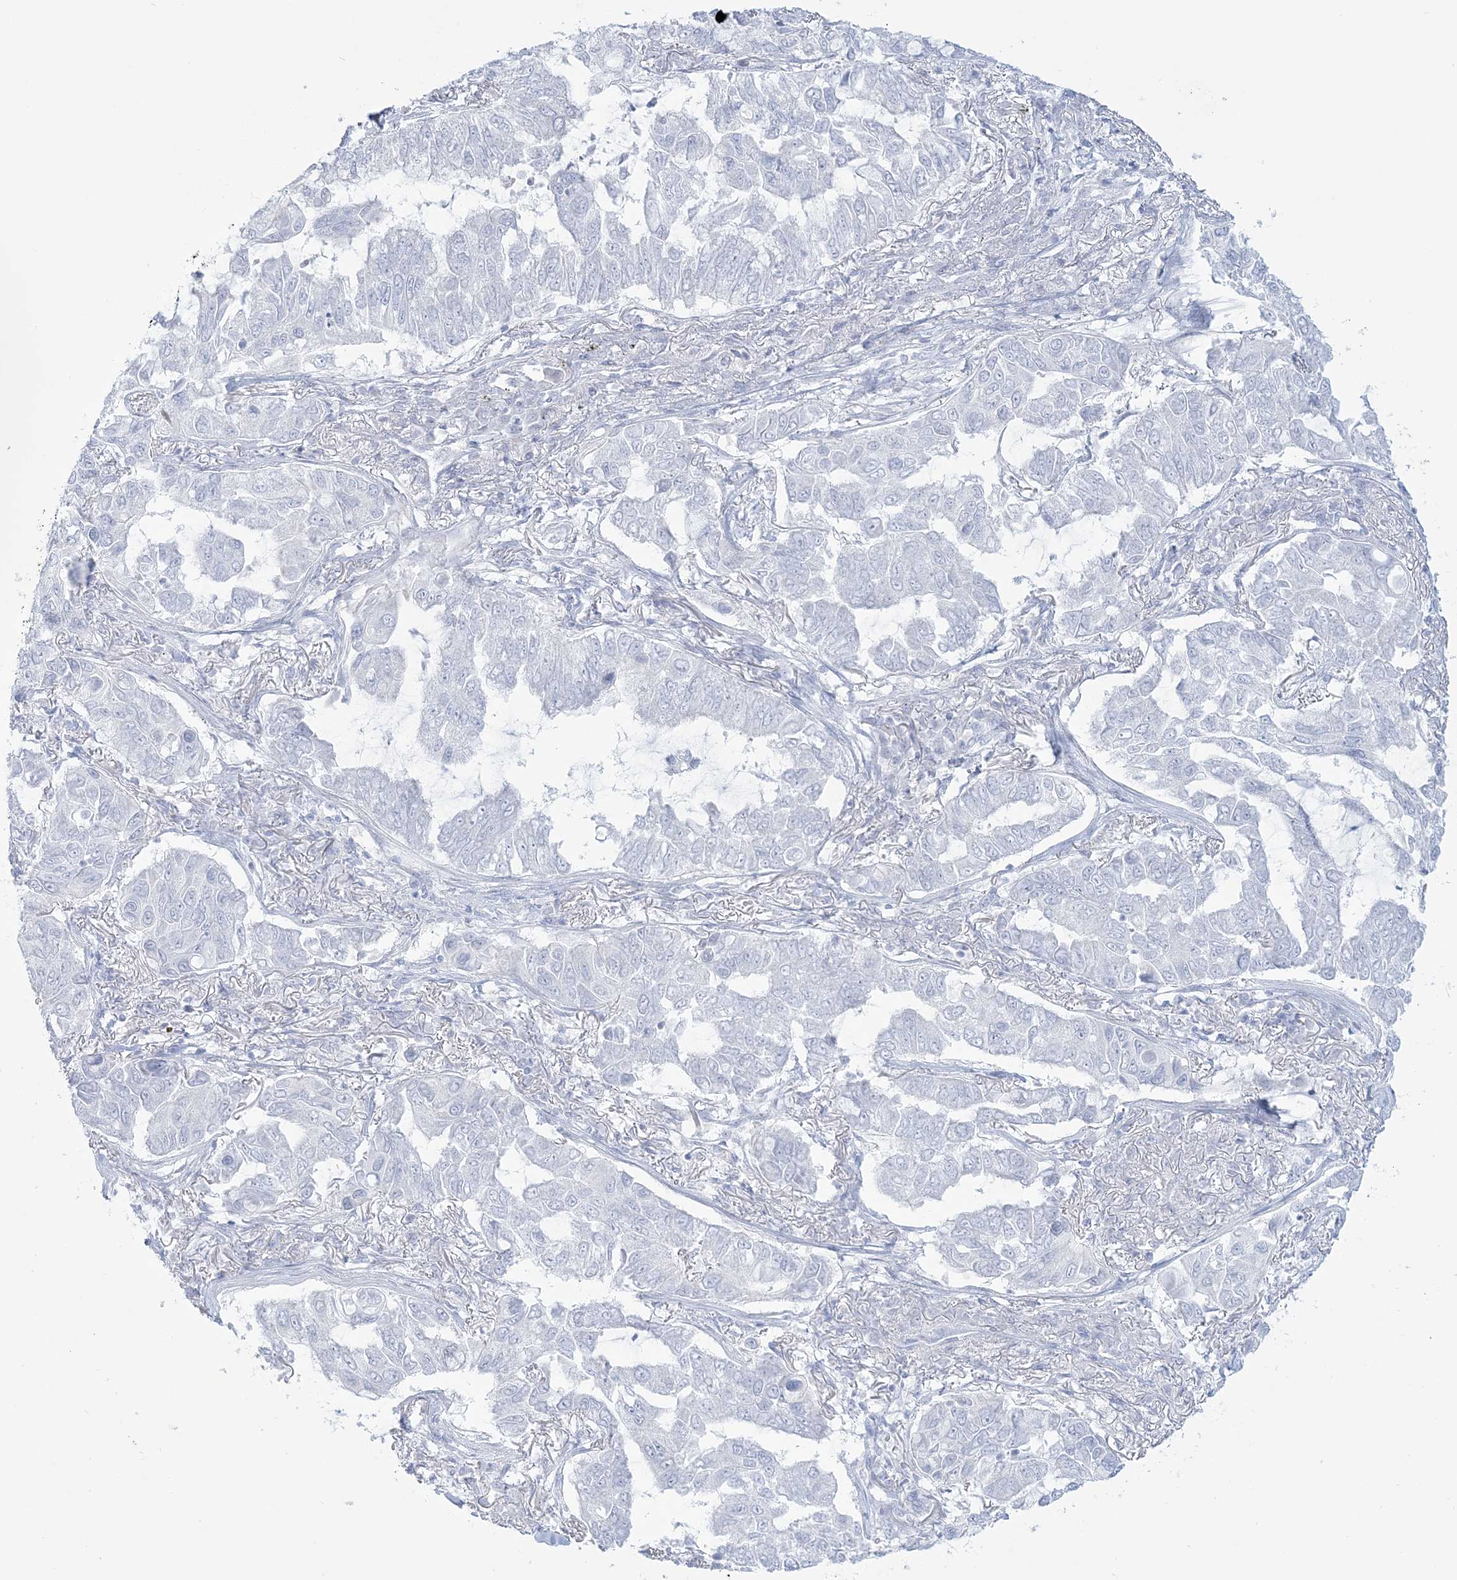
{"staining": {"intensity": "negative", "quantity": "none", "location": "none"}, "tissue": "lung cancer", "cell_type": "Tumor cells", "image_type": "cancer", "snomed": [{"axis": "morphology", "description": "Adenocarcinoma, NOS"}, {"axis": "topography", "description": "Lung"}], "caption": "IHC of human lung cancer shows no staining in tumor cells.", "gene": "ADGB", "patient": {"sex": "male", "age": 64}}